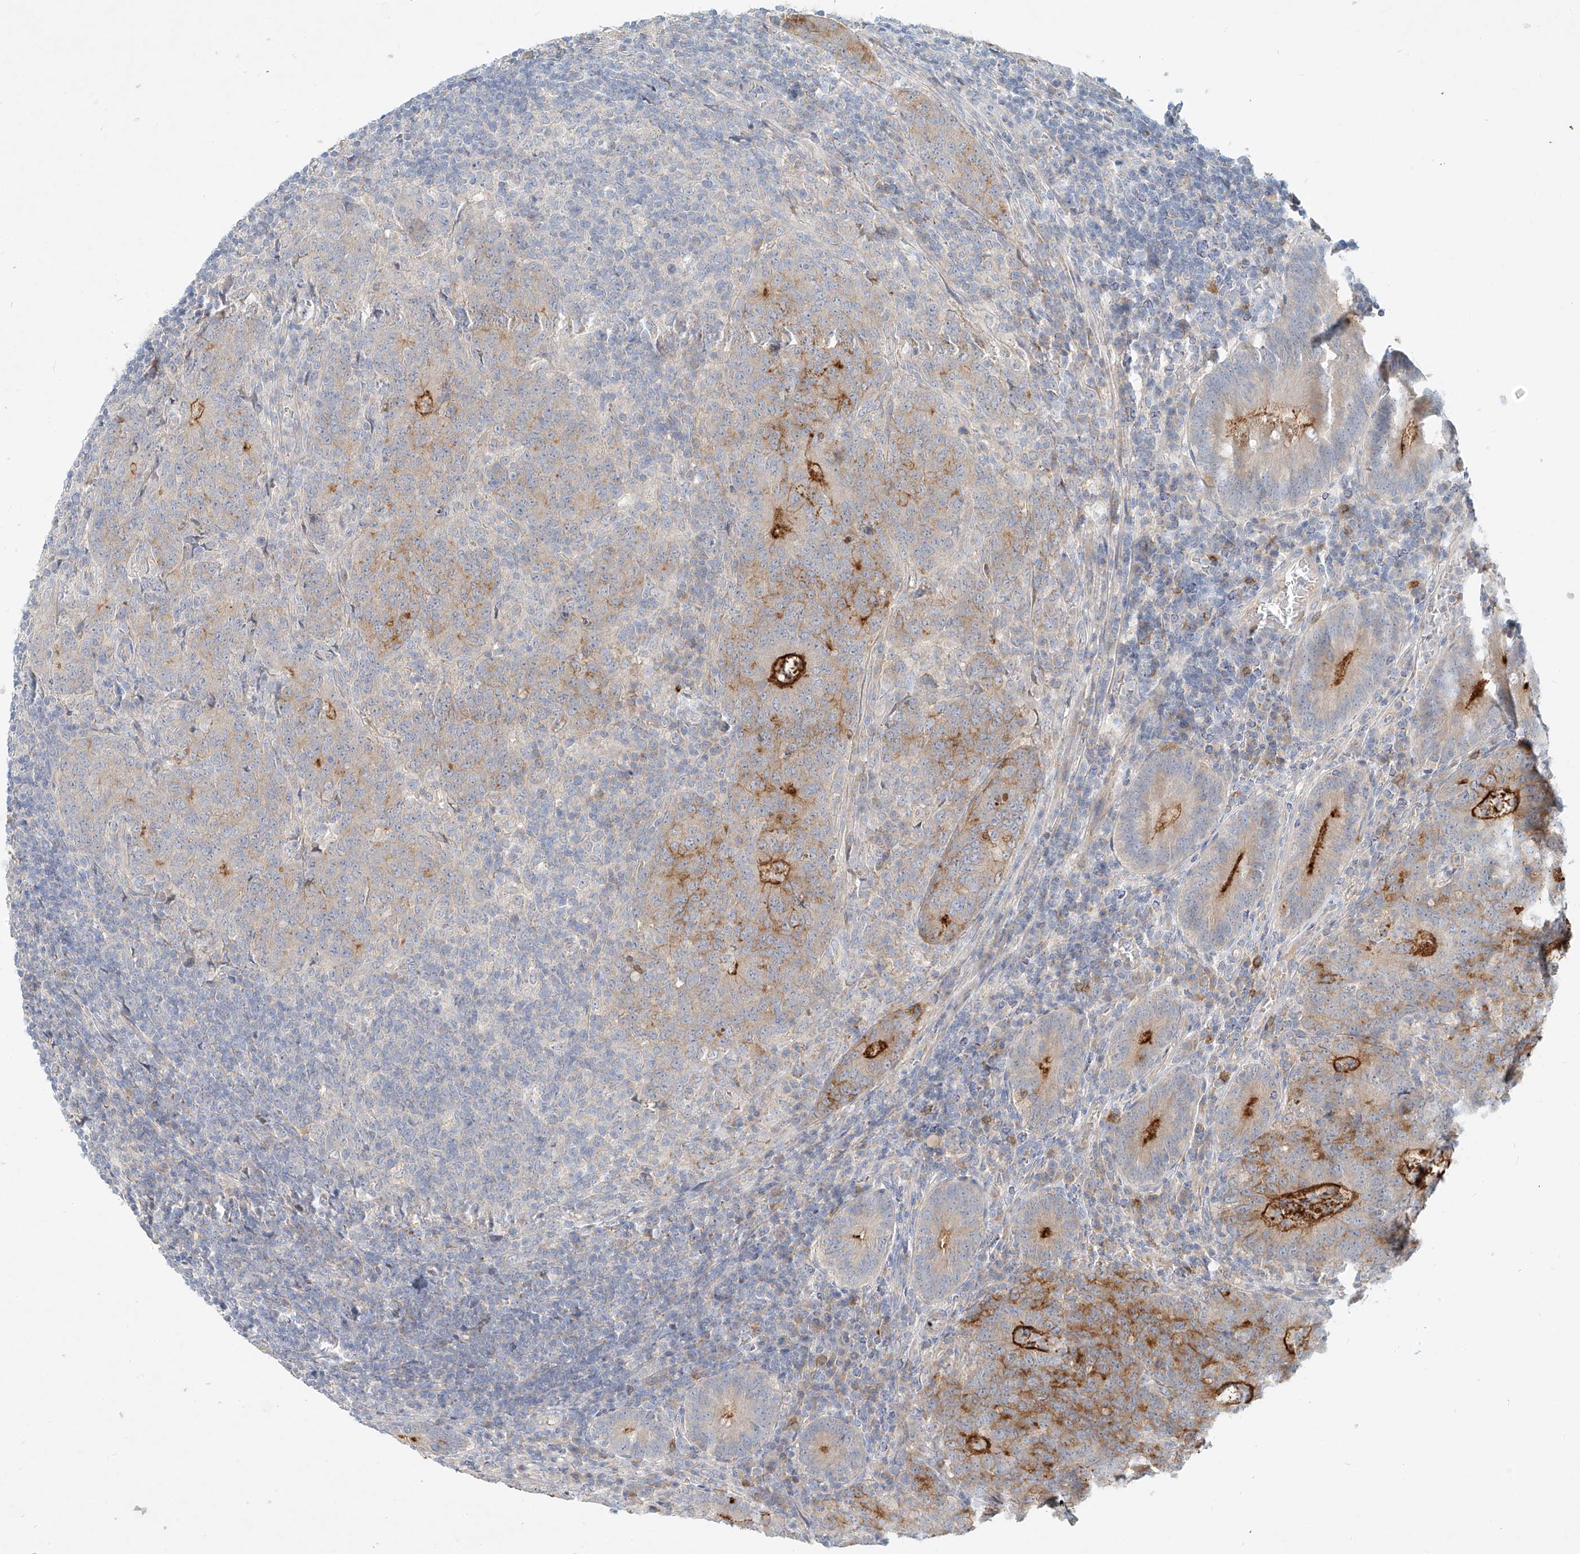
{"staining": {"intensity": "strong", "quantity": "<25%", "location": "cytoplasmic/membranous"}, "tissue": "colorectal cancer", "cell_type": "Tumor cells", "image_type": "cancer", "snomed": [{"axis": "morphology", "description": "Normal tissue, NOS"}, {"axis": "morphology", "description": "Adenocarcinoma, NOS"}, {"axis": "topography", "description": "Colon"}], "caption": "A brown stain labels strong cytoplasmic/membranous positivity of a protein in human colorectal cancer tumor cells.", "gene": "SYTL3", "patient": {"sex": "female", "age": 75}}